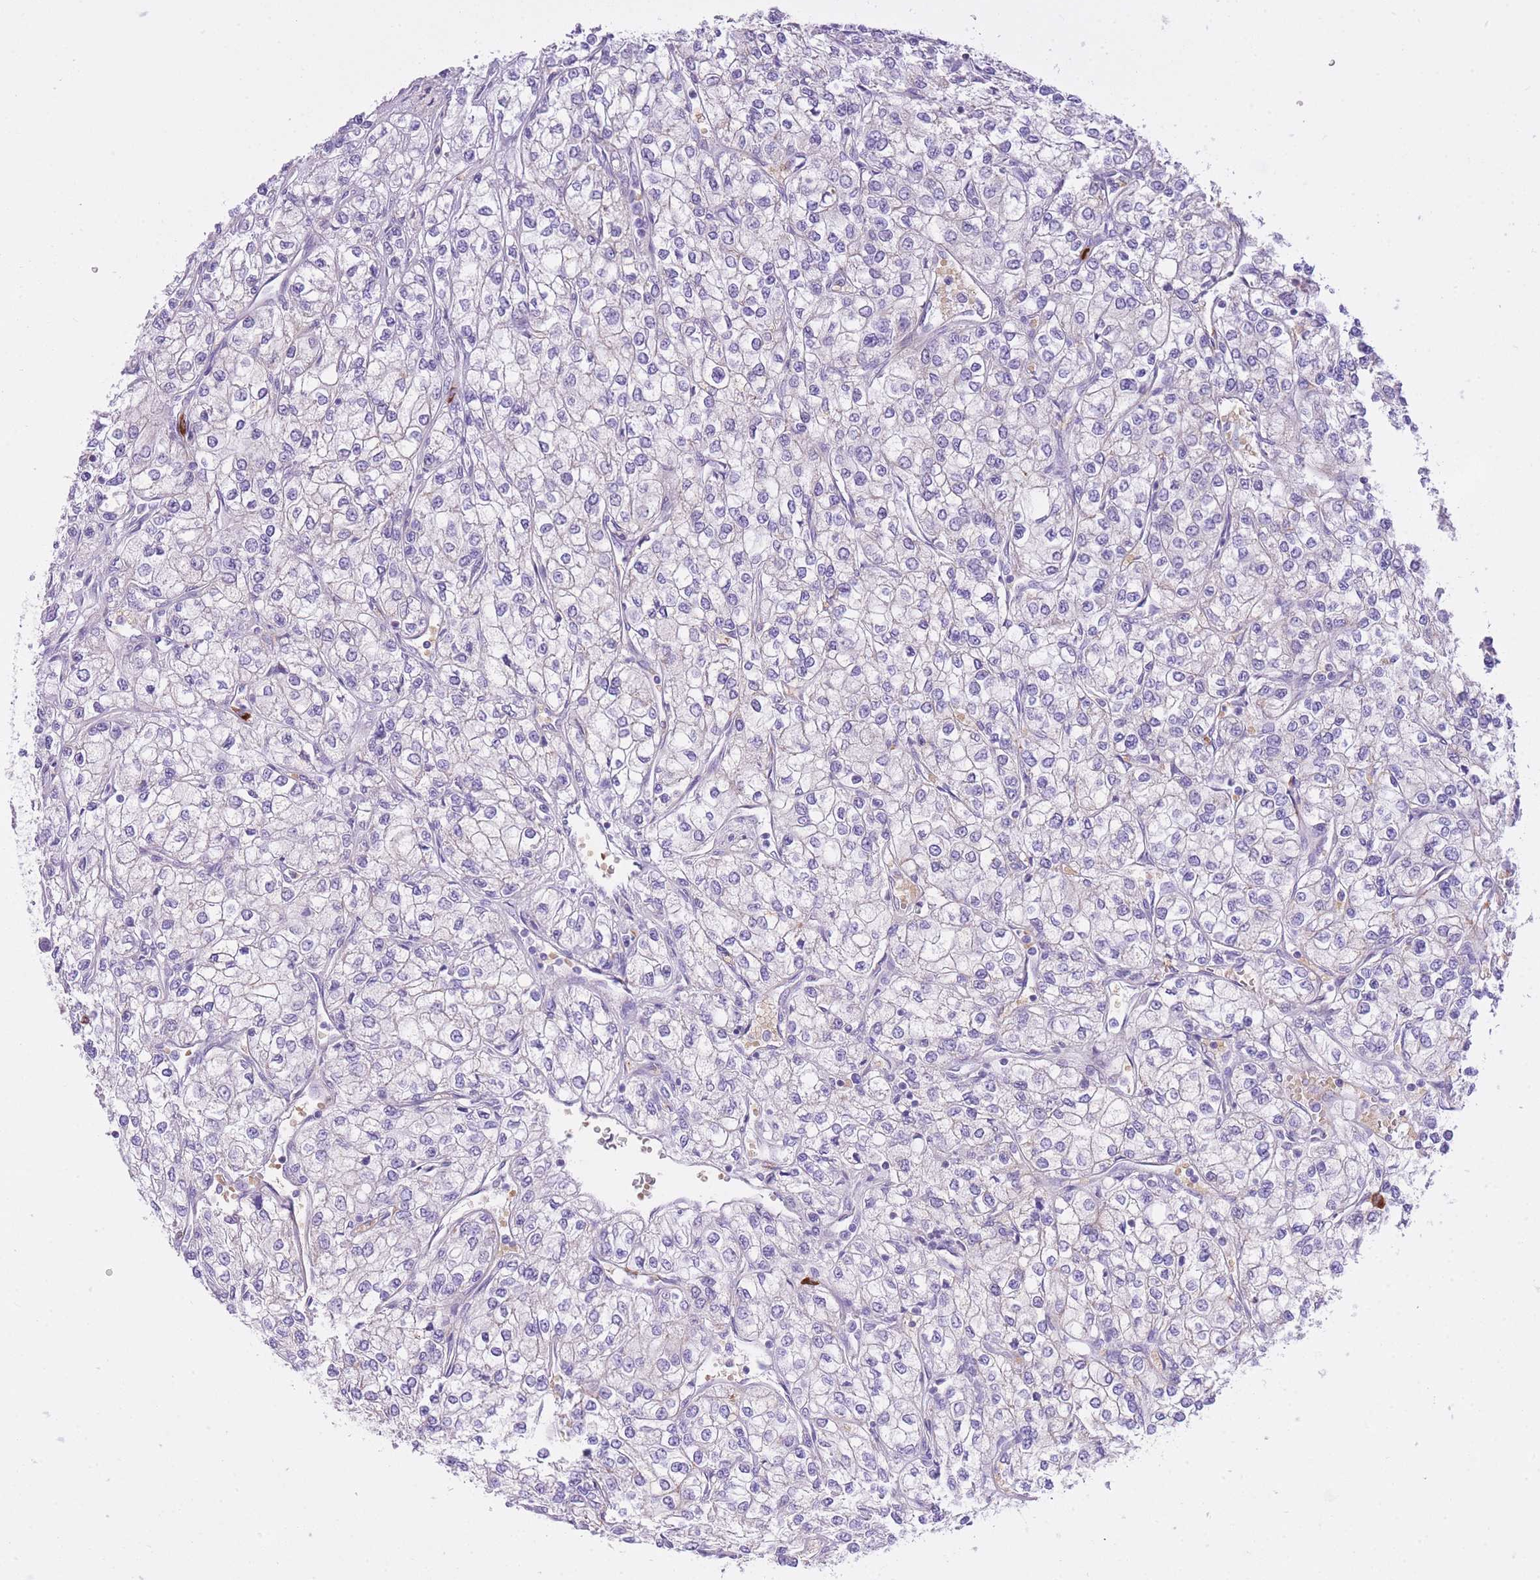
{"staining": {"intensity": "negative", "quantity": "none", "location": "none"}, "tissue": "renal cancer", "cell_type": "Tumor cells", "image_type": "cancer", "snomed": [{"axis": "morphology", "description": "Adenocarcinoma, NOS"}, {"axis": "topography", "description": "Kidney"}], "caption": "Protein analysis of renal adenocarcinoma shows no significant positivity in tumor cells.", "gene": "MEIOSIN", "patient": {"sex": "male", "age": 80}}